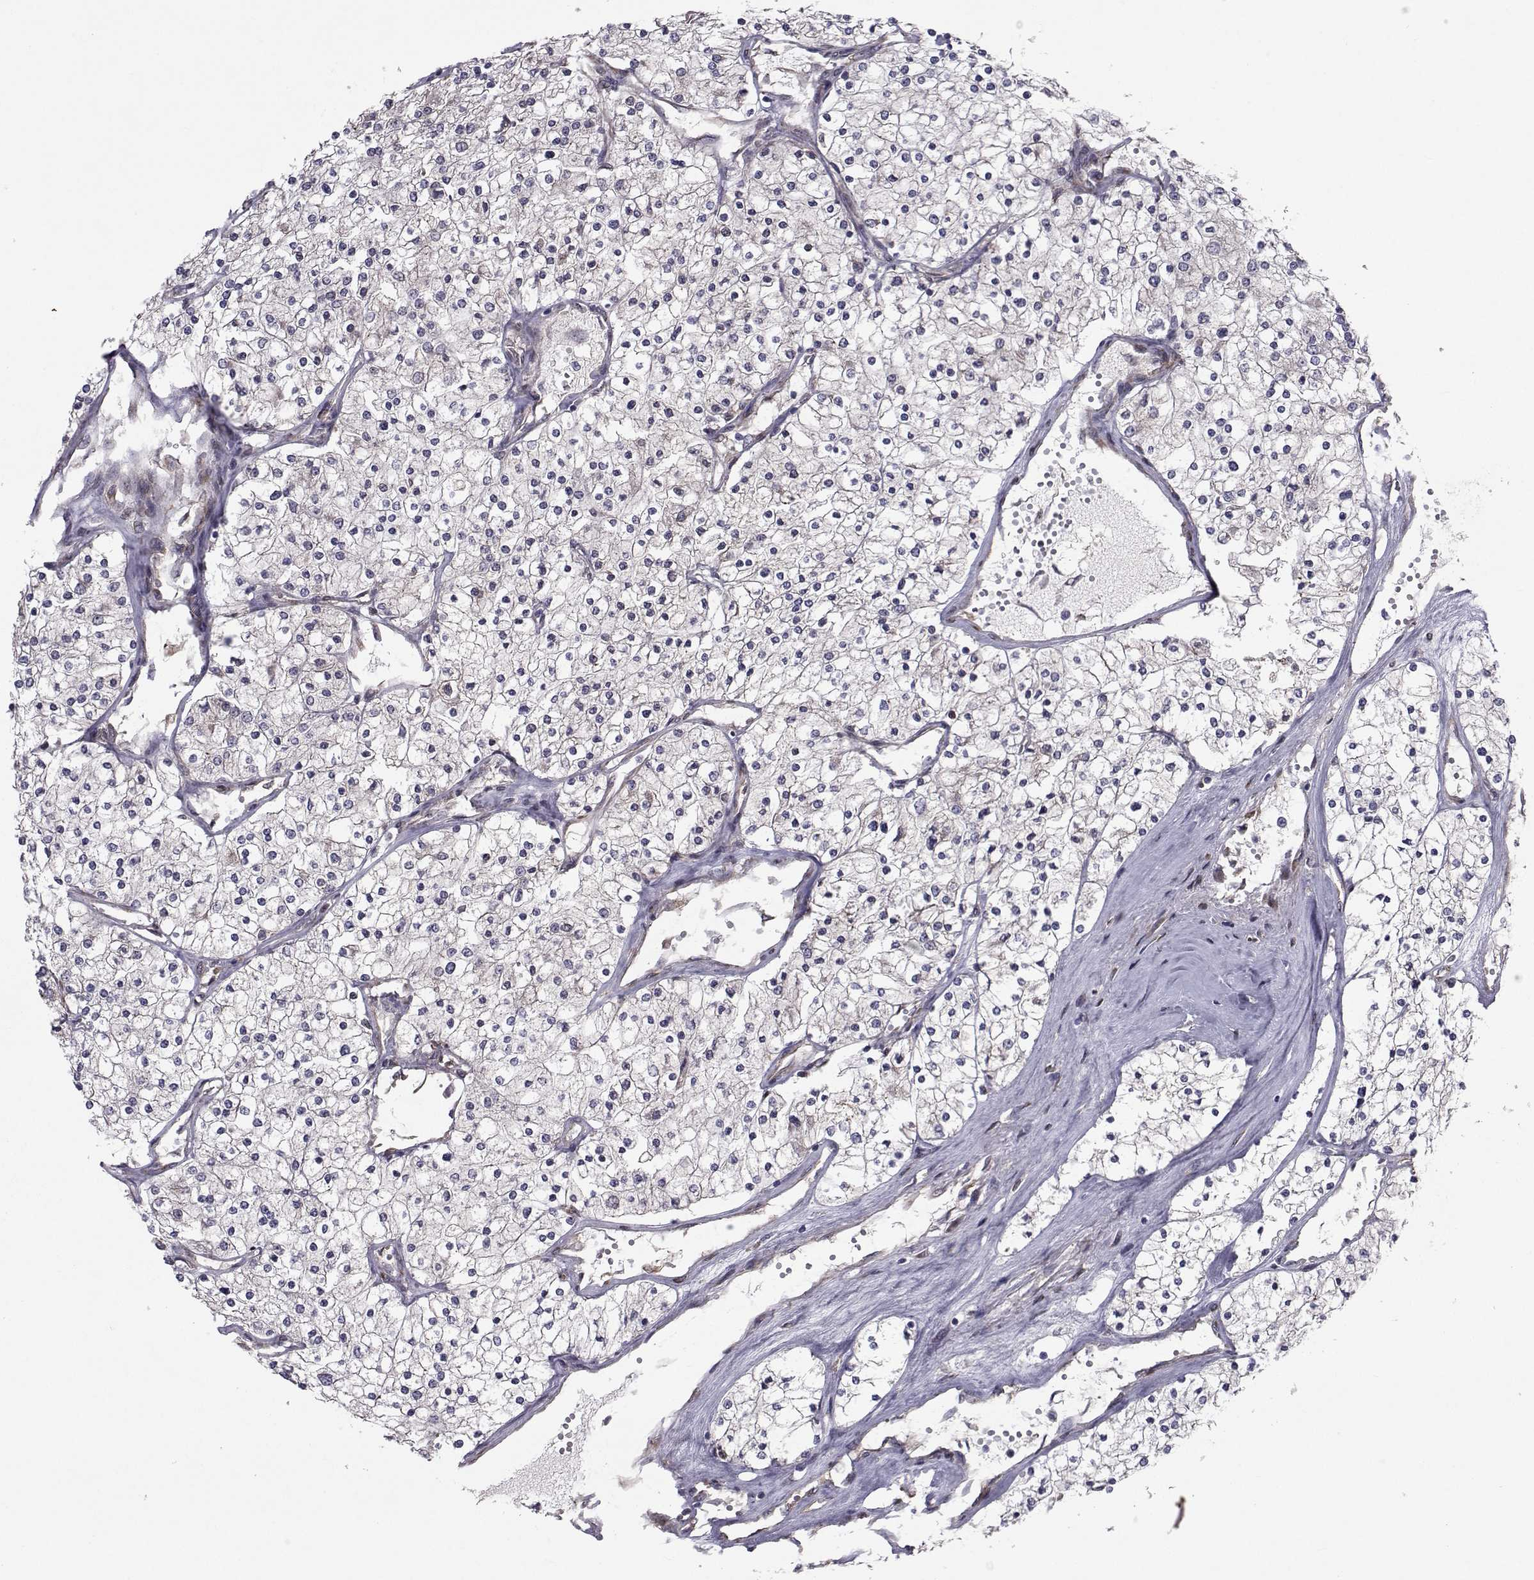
{"staining": {"intensity": "negative", "quantity": "none", "location": "none"}, "tissue": "renal cancer", "cell_type": "Tumor cells", "image_type": "cancer", "snomed": [{"axis": "morphology", "description": "Adenocarcinoma, NOS"}, {"axis": "topography", "description": "Kidney"}], "caption": "The immunohistochemistry photomicrograph has no significant positivity in tumor cells of renal cancer (adenocarcinoma) tissue.", "gene": "TRIP10", "patient": {"sex": "male", "age": 80}}